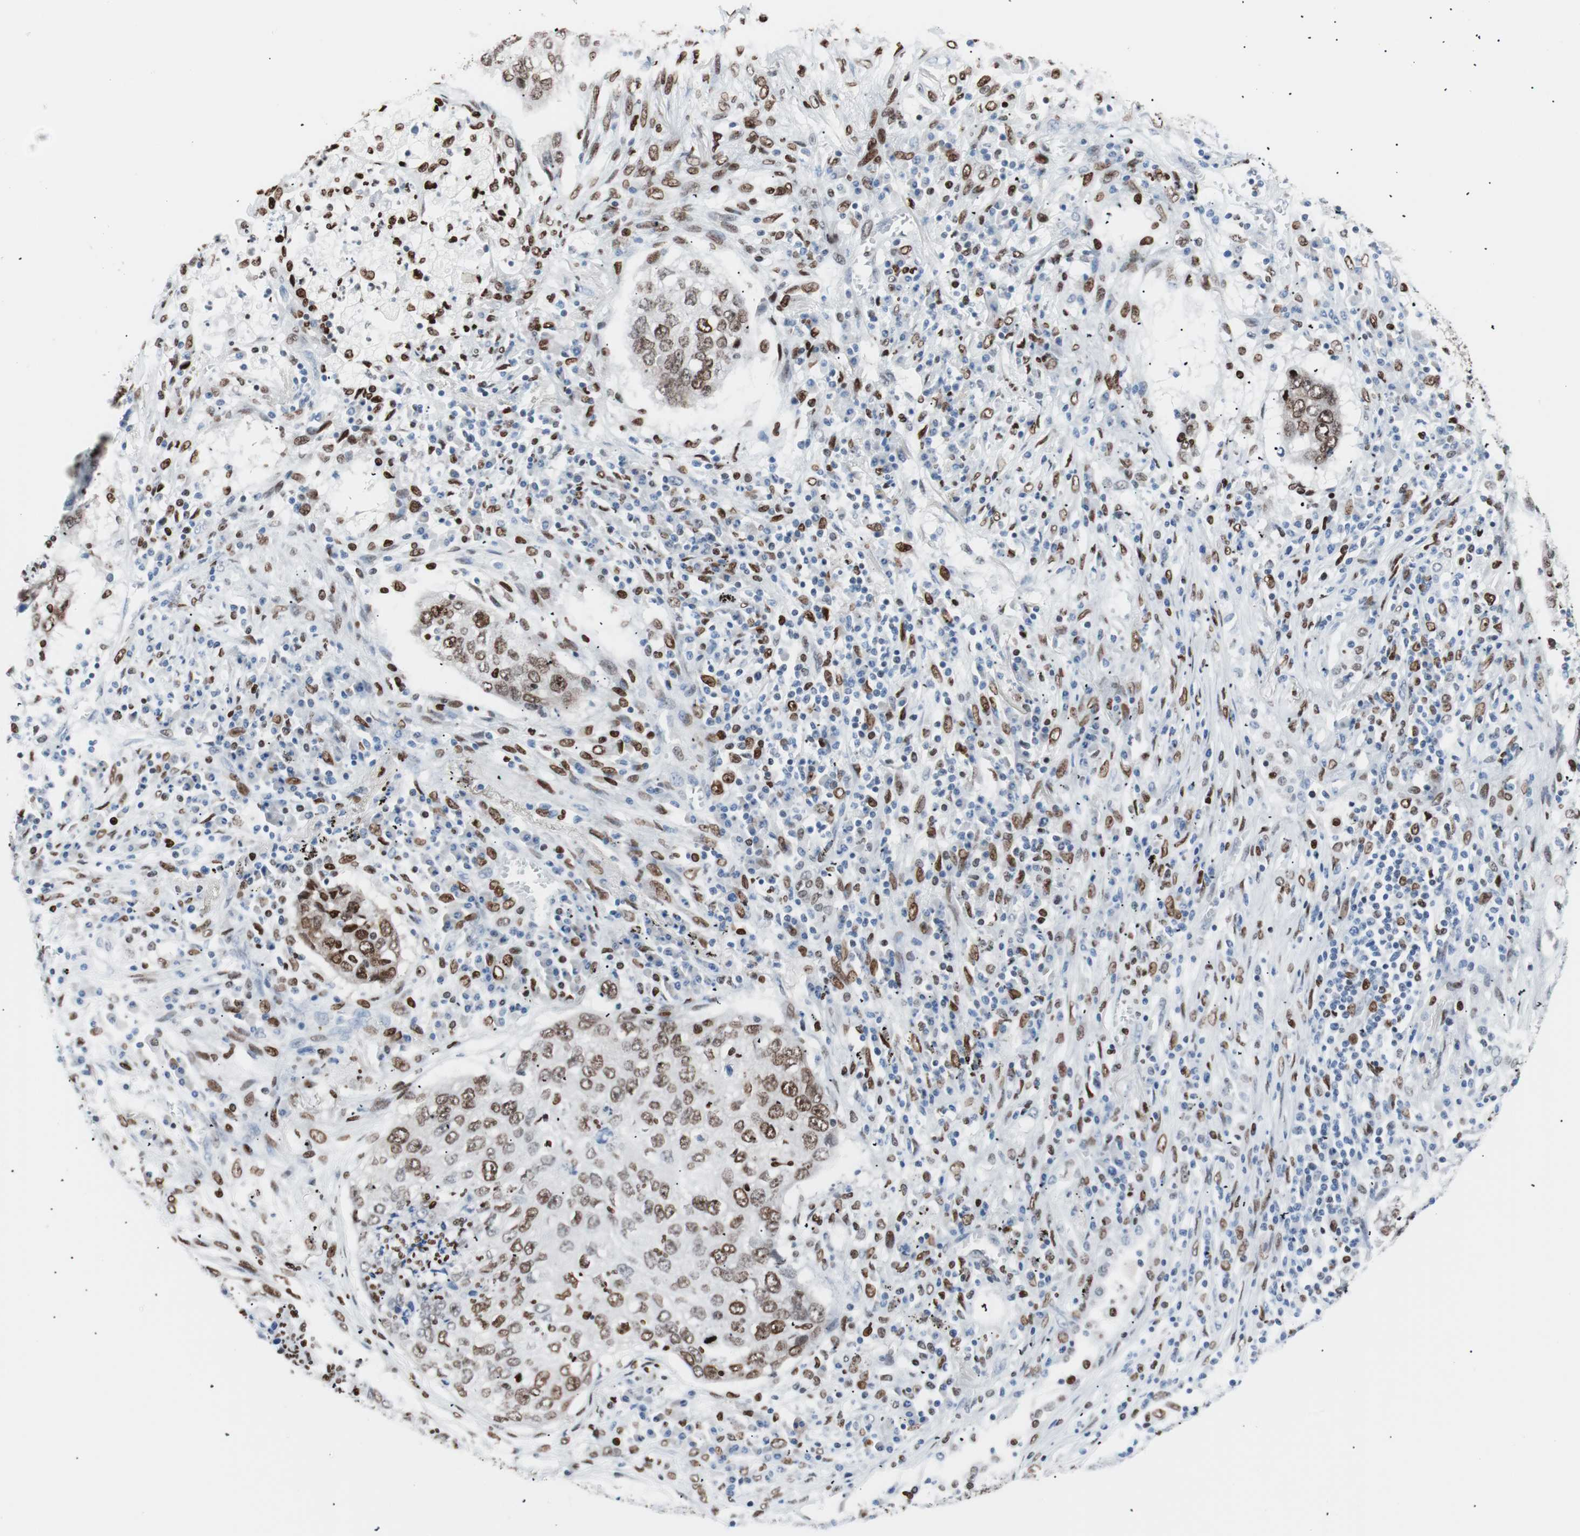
{"staining": {"intensity": "moderate", "quantity": "25%-75%", "location": "nuclear"}, "tissue": "lung cancer", "cell_type": "Tumor cells", "image_type": "cancer", "snomed": [{"axis": "morphology", "description": "Squamous cell carcinoma, NOS"}, {"axis": "topography", "description": "Lung"}], "caption": "Squamous cell carcinoma (lung) stained with a brown dye demonstrates moderate nuclear positive positivity in about 25%-75% of tumor cells.", "gene": "CEBPB", "patient": {"sex": "female", "age": 63}}